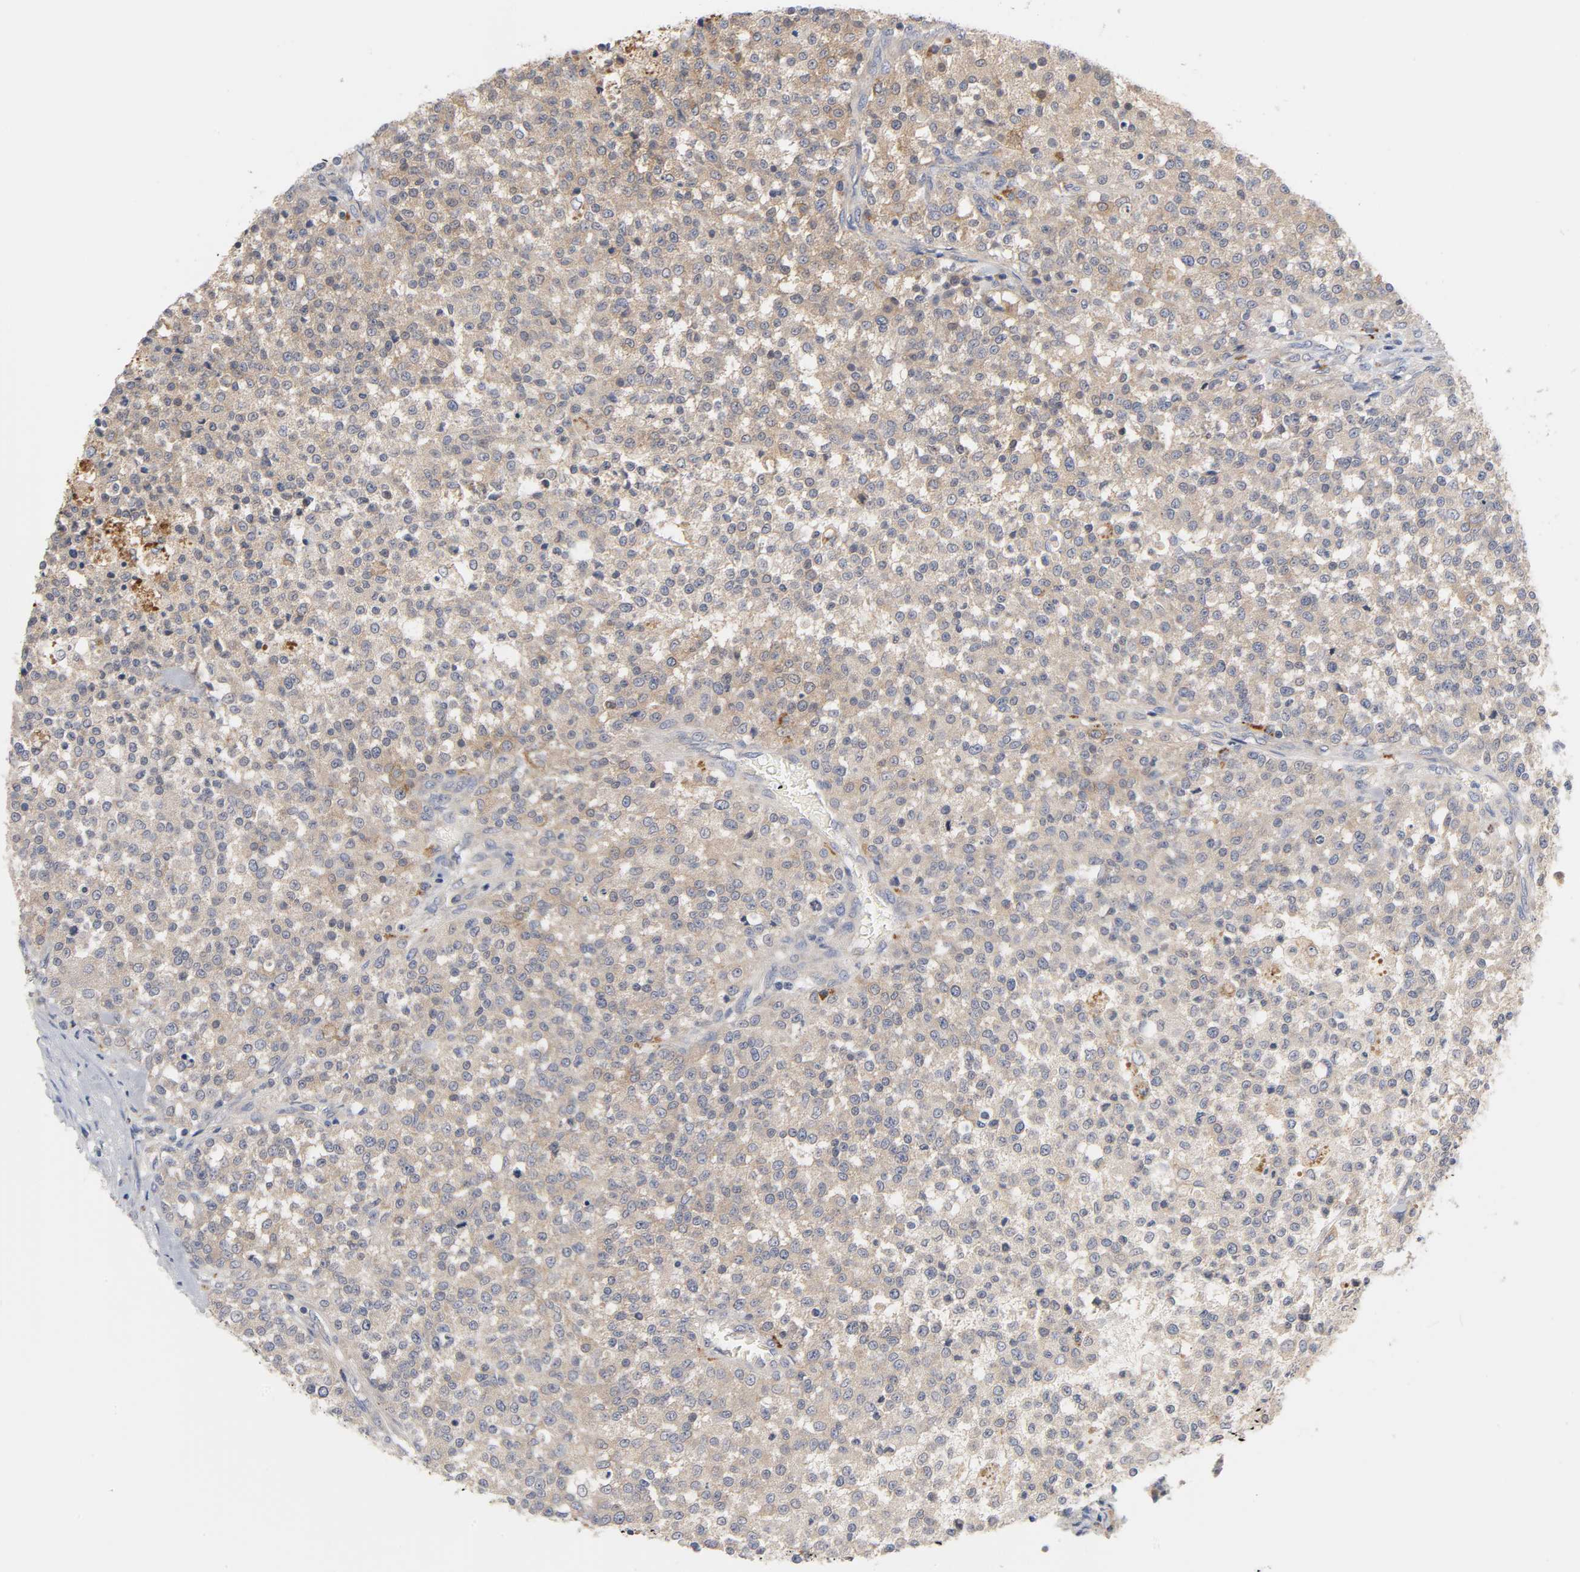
{"staining": {"intensity": "weak", "quantity": ">75%", "location": "cytoplasmic/membranous"}, "tissue": "testis cancer", "cell_type": "Tumor cells", "image_type": "cancer", "snomed": [{"axis": "morphology", "description": "Seminoma, NOS"}, {"axis": "topography", "description": "Testis"}], "caption": "IHC of testis cancer demonstrates low levels of weak cytoplasmic/membranous staining in about >75% of tumor cells. Using DAB (brown) and hematoxylin (blue) stains, captured at high magnification using brightfield microscopy.", "gene": "C17orf75", "patient": {"sex": "male", "age": 59}}